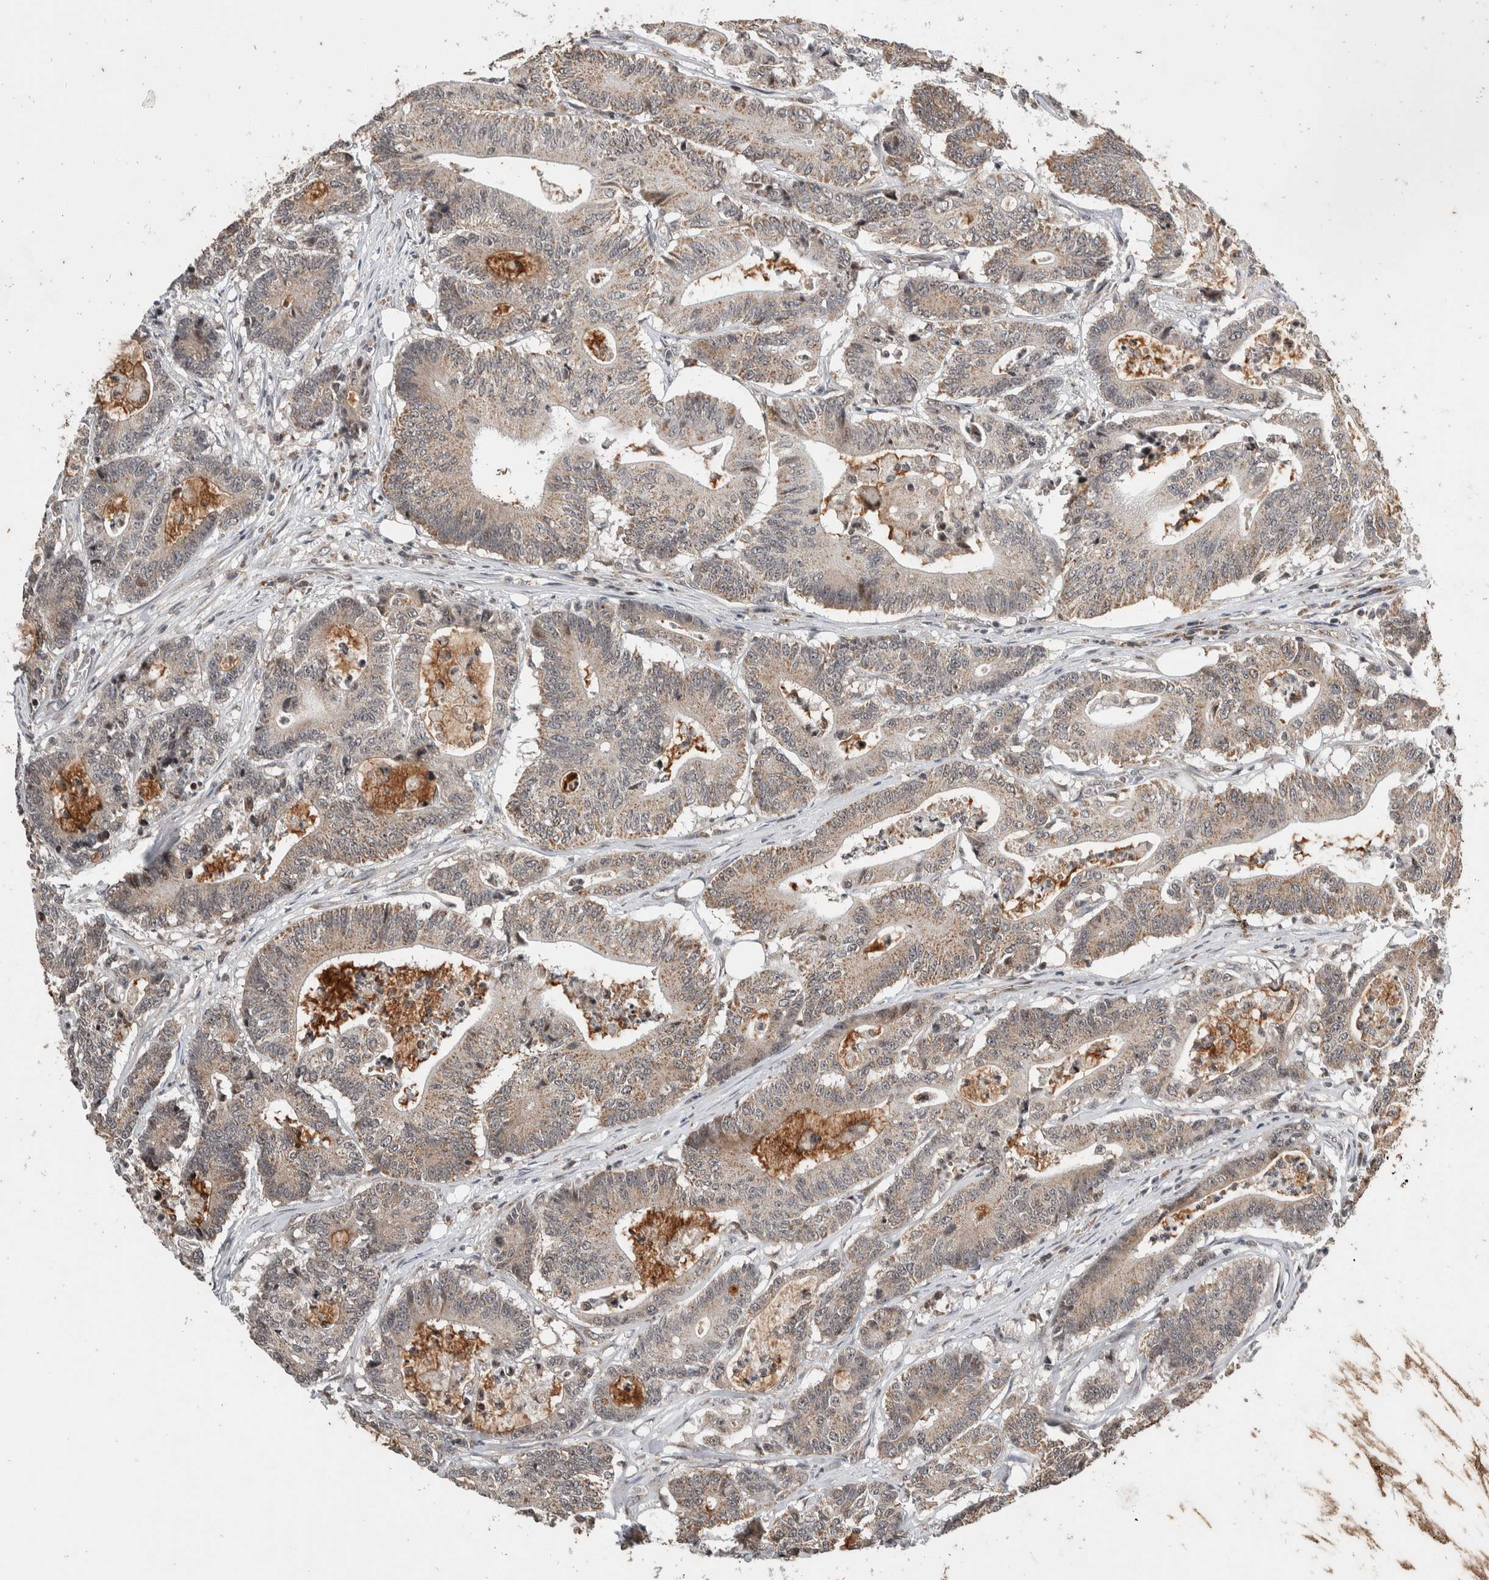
{"staining": {"intensity": "weak", "quantity": "25%-75%", "location": "cytoplasmic/membranous"}, "tissue": "colorectal cancer", "cell_type": "Tumor cells", "image_type": "cancer", "snomed": [{"axis": "morphology", "description": "Adenocarcinoma, NOS"}, {"axis": "topography", "description": "Colon"}], "caption": "Tumor cells show low levels of weak cytoplasmic/membranous positivity in approximately 25%-75% of cells in human colorectal adenocarcinoma.", "gene": "ATXN7L1", "patient": {"sex": "female", "age": 84}}